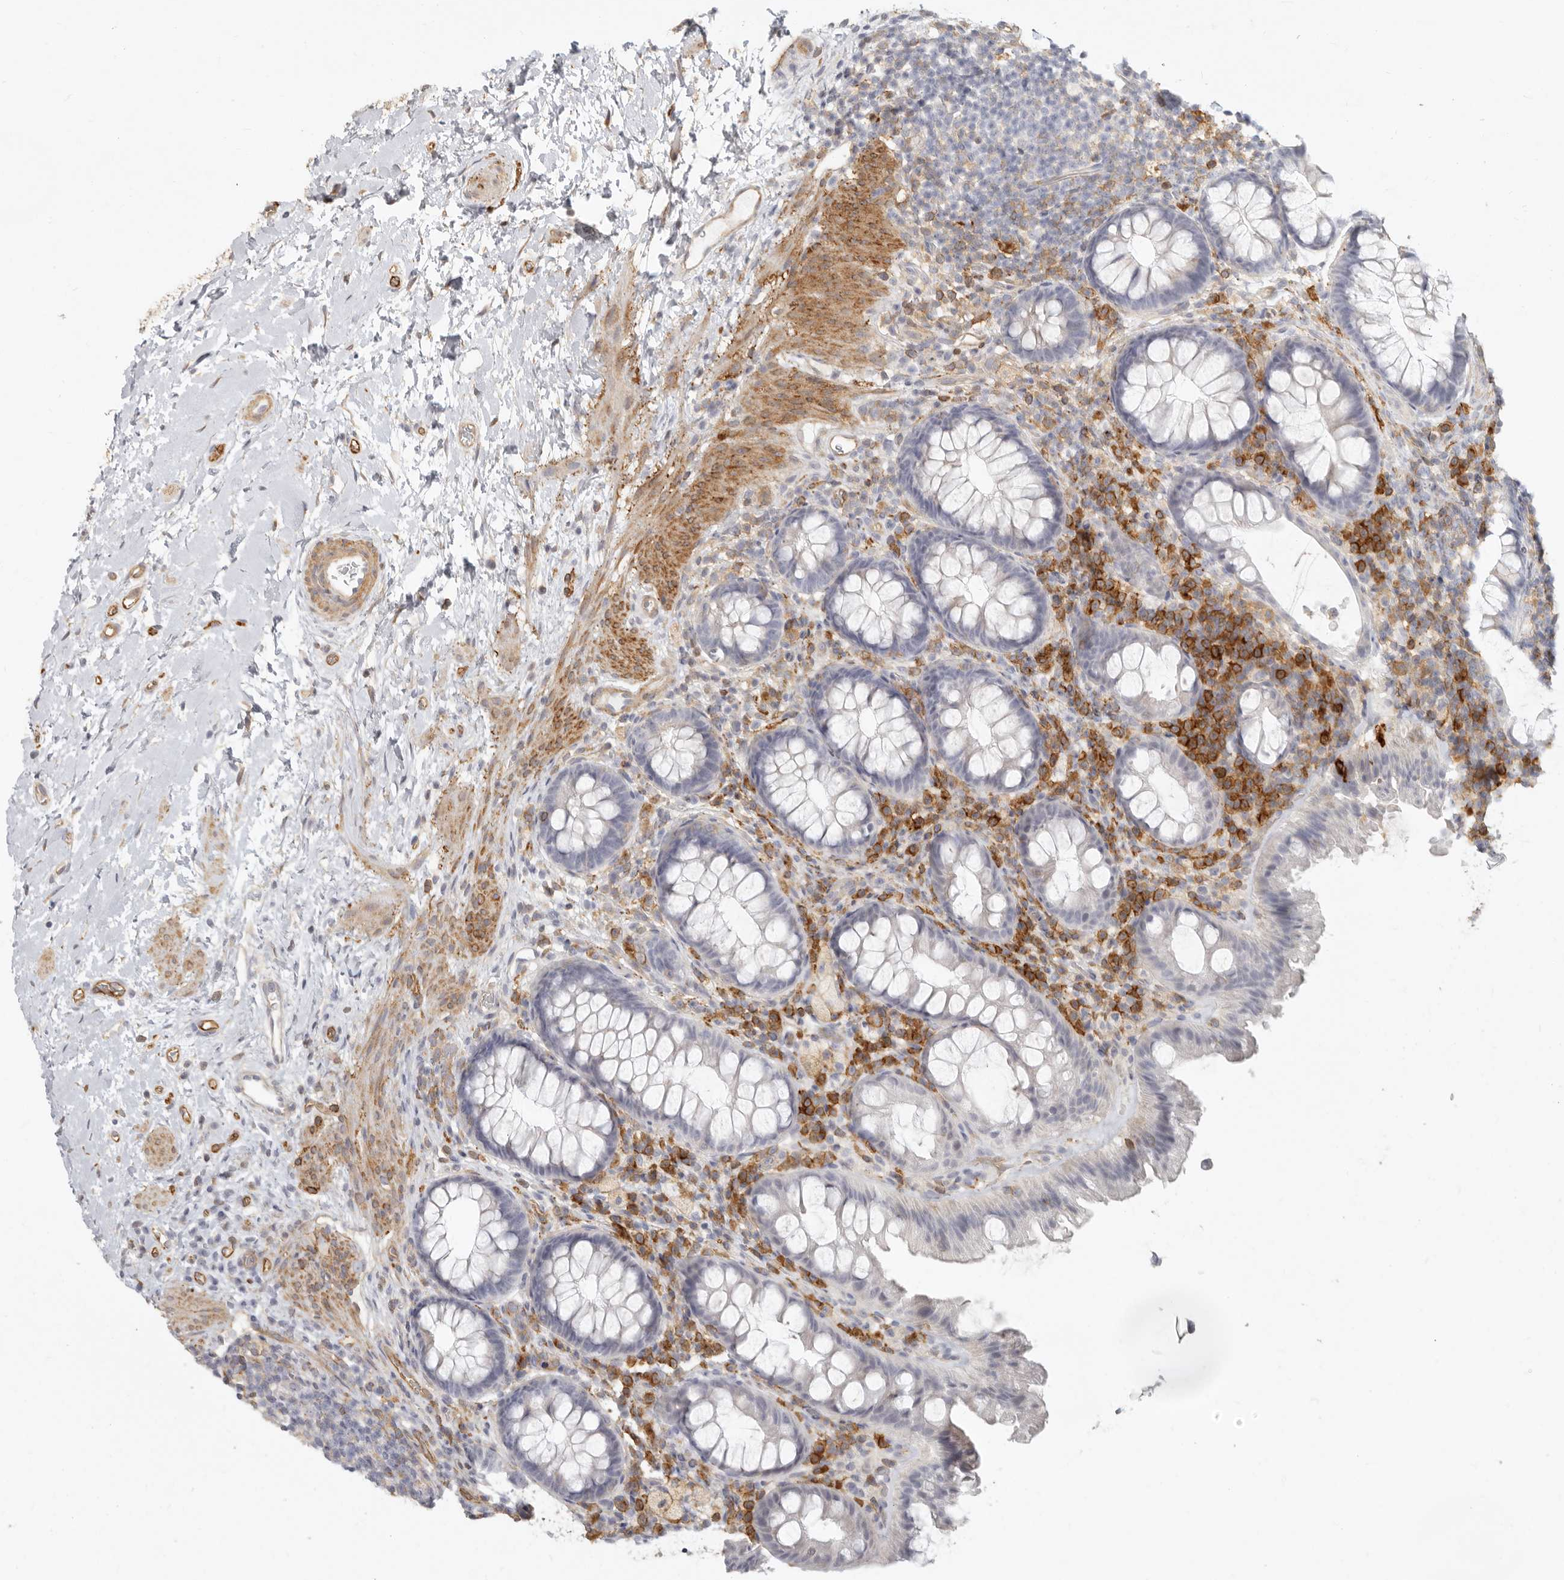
{"staining": {"intensity": "moderate", "quantity": ">75%", "location": "cytoplasmic/membranous"}, "tissue": "colon", "cell_type": "Endothelial cells", "image_type": "normal", "snomed": [{"axis": "morphology", "description": "Normal tissue, NOS"}, {"axis": "topography", "description": "Colon"}], "caption": "Protein staining of benign colon demonstrates moderate cytoplasmic/membranous staining in about >75% of endothelial cells. The staining was performed using DAB to visualize the protein expression in brown, while the nuclei were stained in blue with hematoxylin (Magnification: 20x).", "gene": "NIBAN1", "patient": {"sex": "female", "age": 62}}